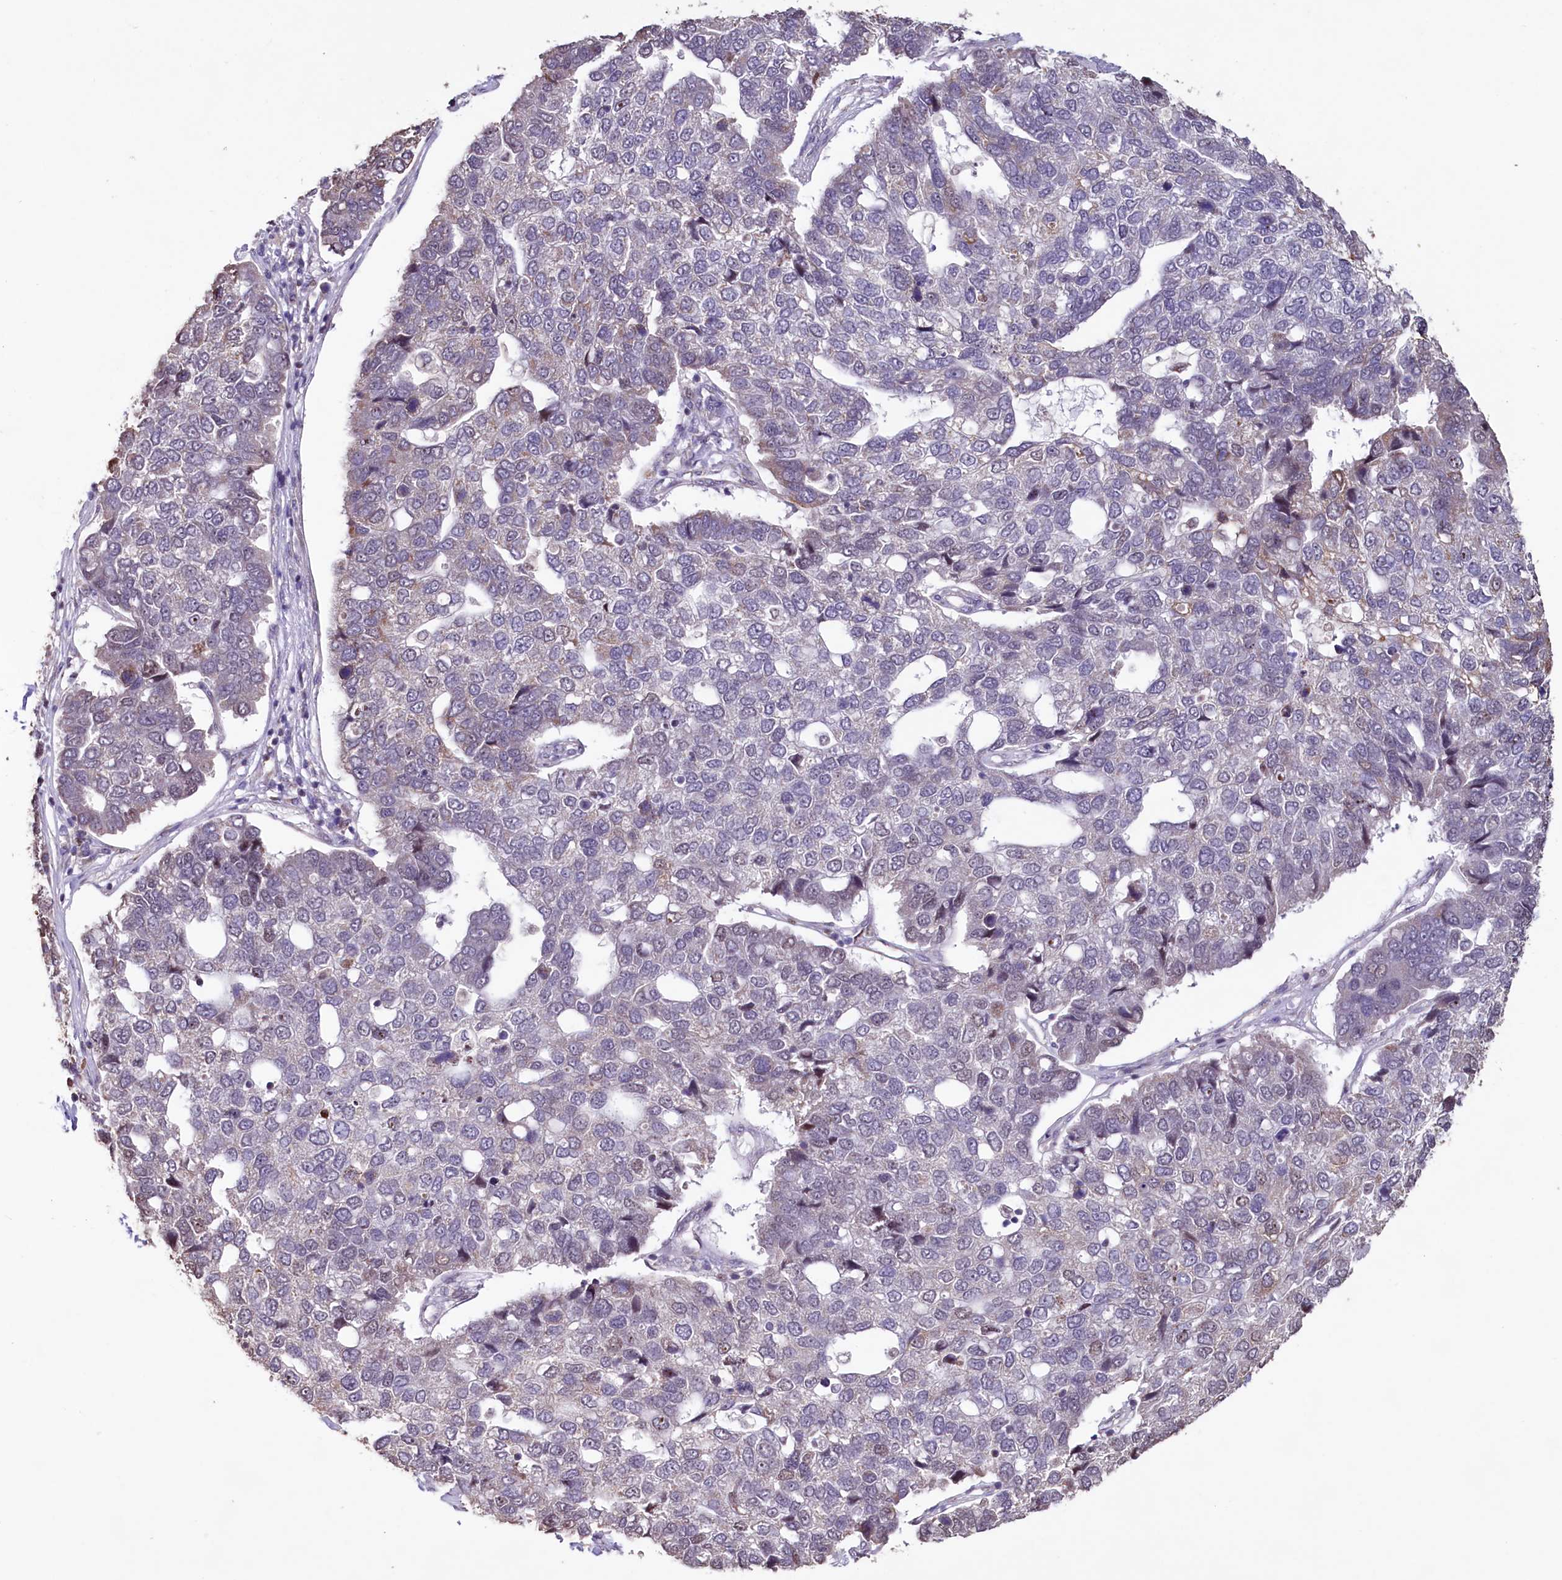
{"staining": {"intensity": "negative", "quantity": "none", "location": "none"}, "tissue": "pancreatic cancer", "cell_type": "Tumor cells", "image_type": "cancer", "snomed": [{"axis": "morphology", "description": "Adenocarcinoma, NOS"}, {"axis": "topography", "description": "Pancreas"}], "caption": "Immunohistochemistry (IHC) of pancreatic adenocarcinoma displays no positivity in tumor cells. (DAB immunohistochemistry, high magnification).", "gene": "PDE6D", "patient": {"sex": "female", "age": 61}}